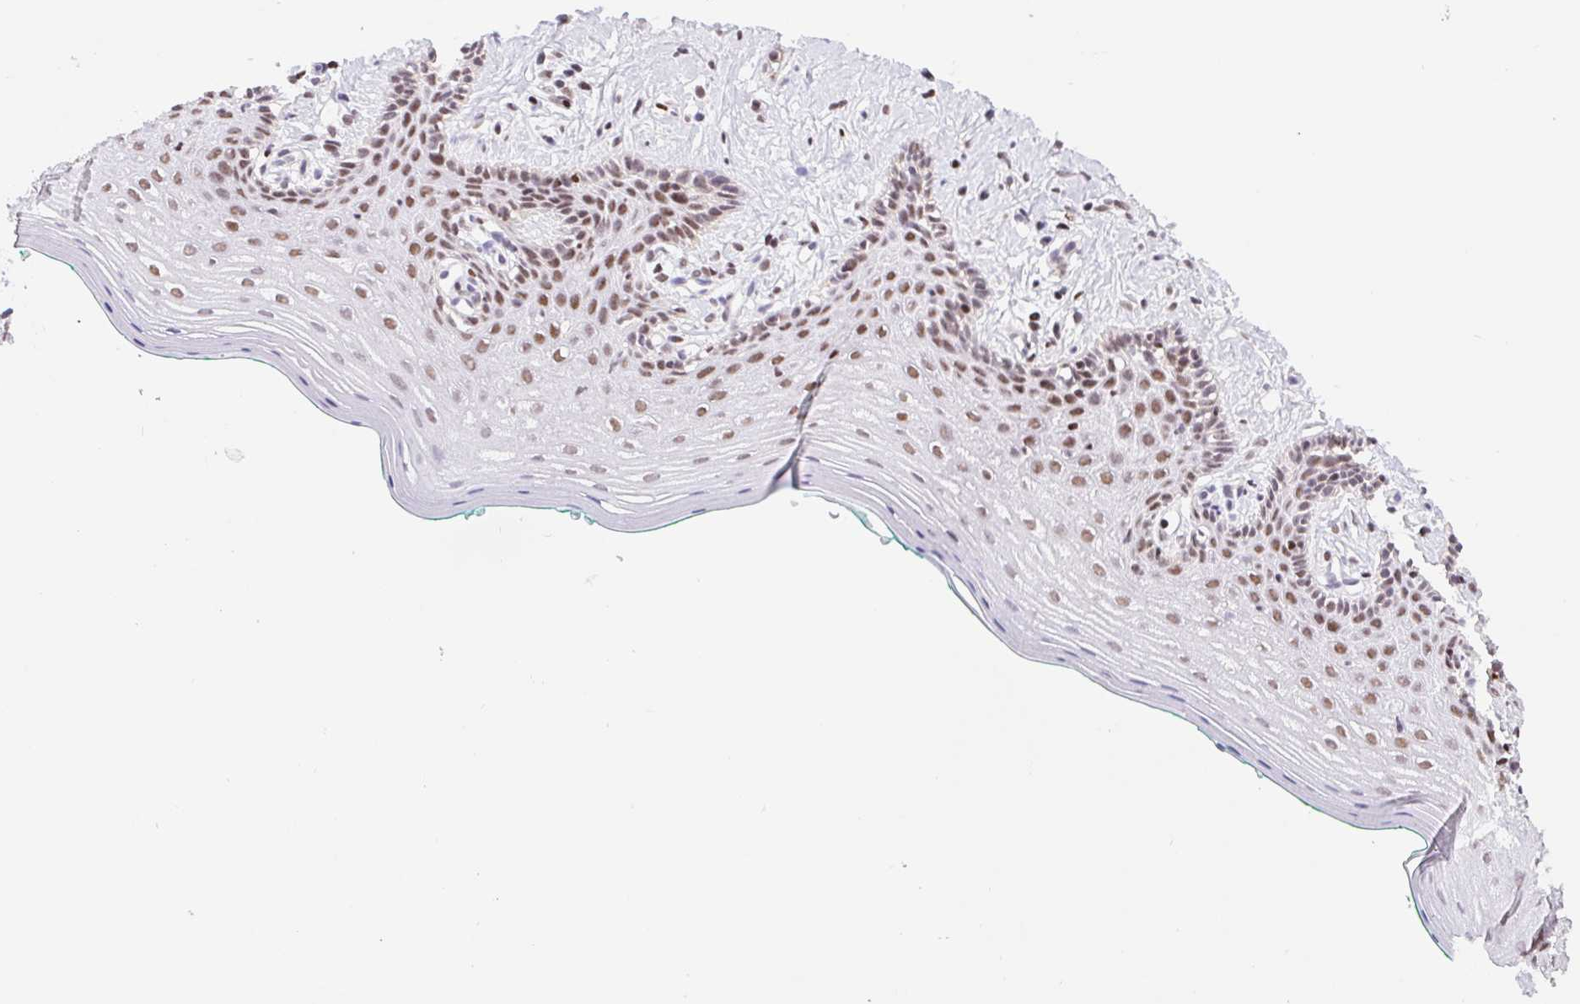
{"staining": {"intensity": "moderate", "quantity": ">75%", "location": "nuclear"}, "tissue": "vagina", "cell_type": "Squamous epithelial cells", "image_type": "normal", "snomed": [{"axis": "morphology", "description": "Normal tissue, NOS"}, {"axis": "topography", "description": "Vagina"}], "caption": "Immunohistochemistry of unremarkable vagina reveals medium levels of moderate nuclear staining in about >75% of squamous epithelial cells. (Stains: DAB in brown, nuclei in blue, Microscopy: brightfield microscopy at high magnification).", "gene": "TRERF1", "patient": {"sex": "female", "age": 42}}